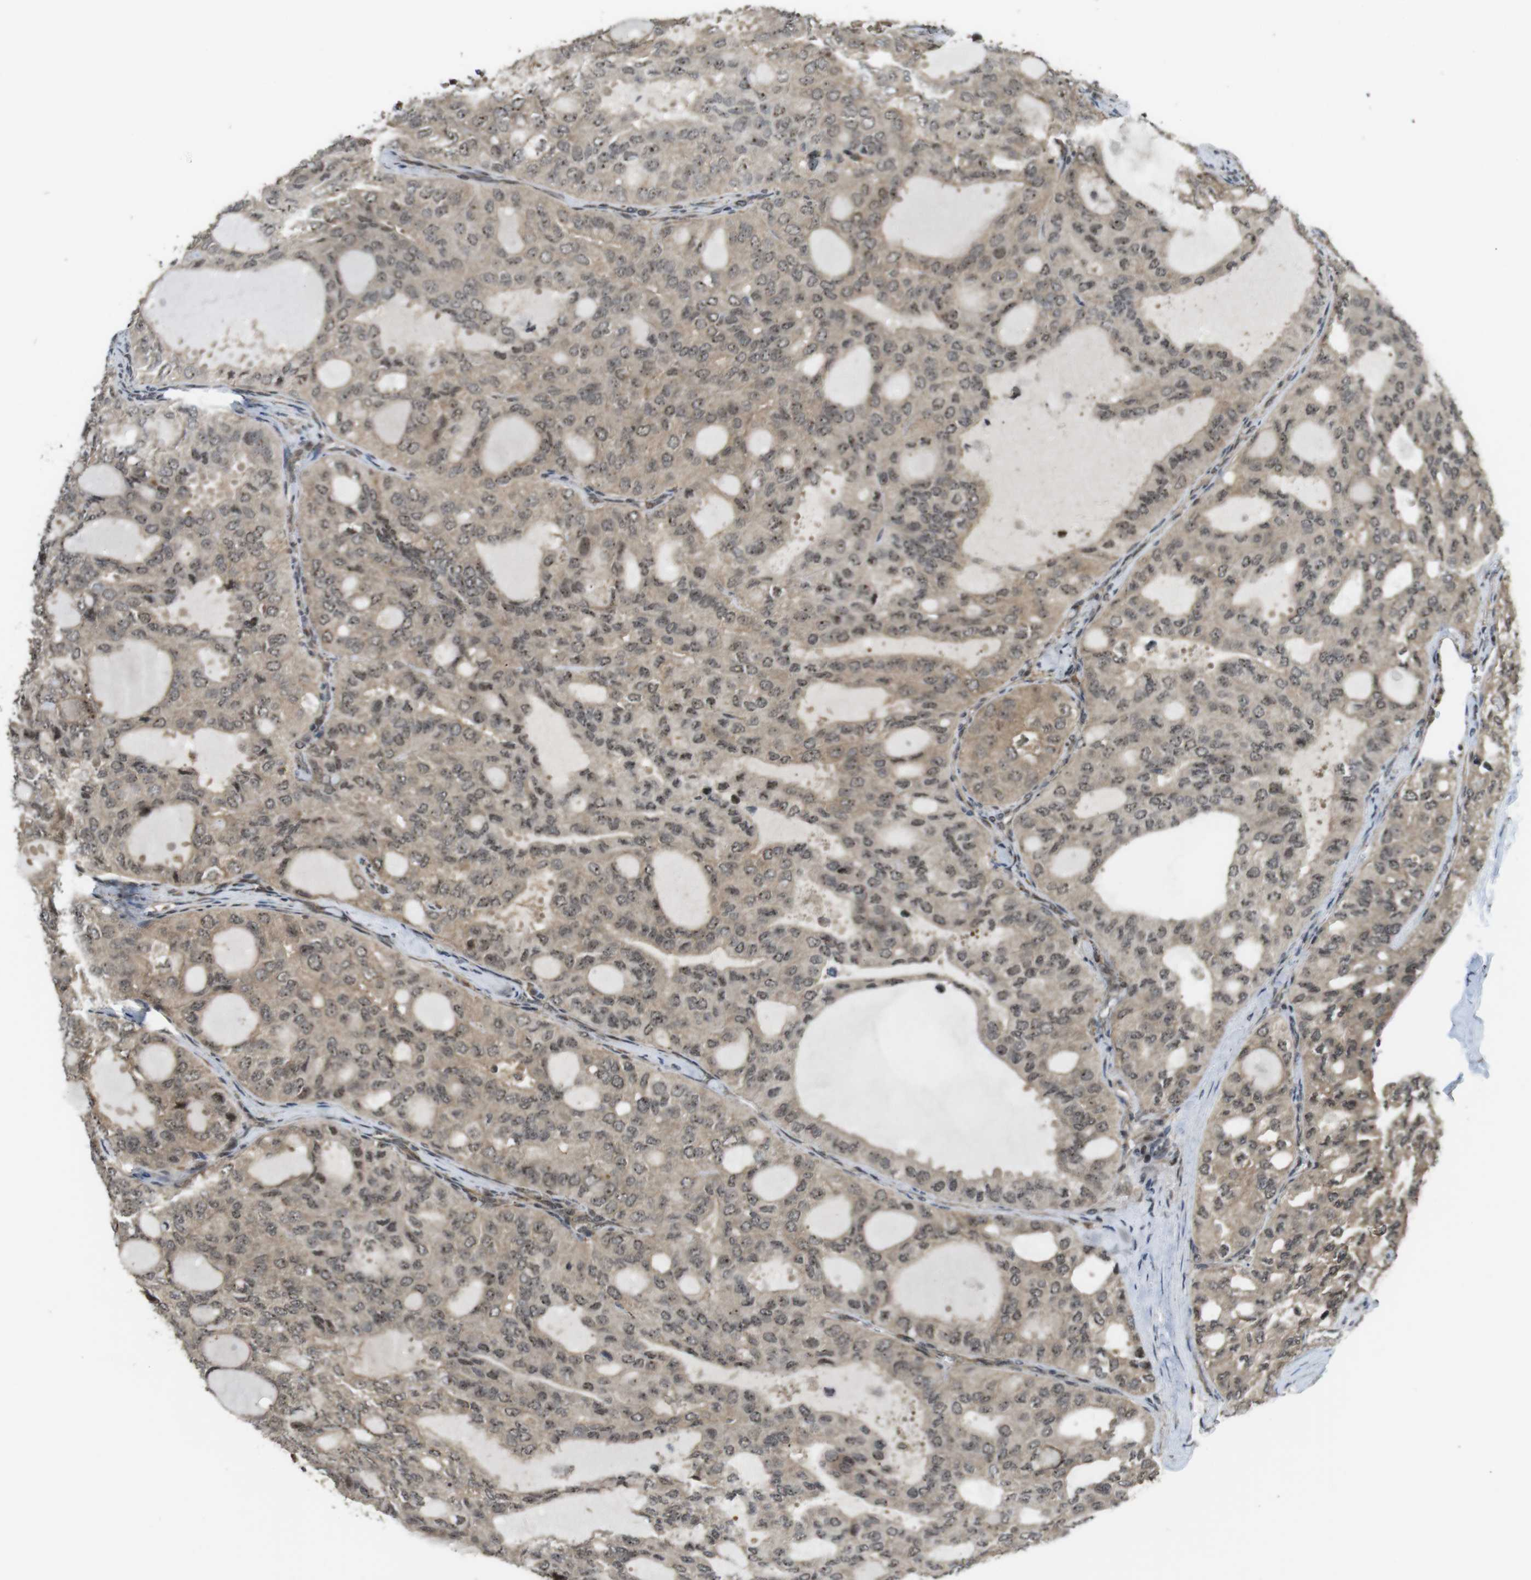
{"staining": {"intensity": "weak", "quantity": ">75%", "location": "cytoplasmic/membranous,nuclear"}, "tissue": "thyroid cancer", "cell_type": "Tumor cells", "image_type": "cancer", "snomed": [{"axis": "morphology", "description": "Follicular adenoma carcinoma, NOS"}, {"axis": "topography", "description": "Thyroid gland"}], "caption": "Tumor cells display low levels of weak cytoplasmic/membranous and nuclear expression in approximately >75% of cells in follicular adenoma carcinoma (thyroid).", "gene": "CC2D1A", "patient": {"sex": "male", "age": 75}}